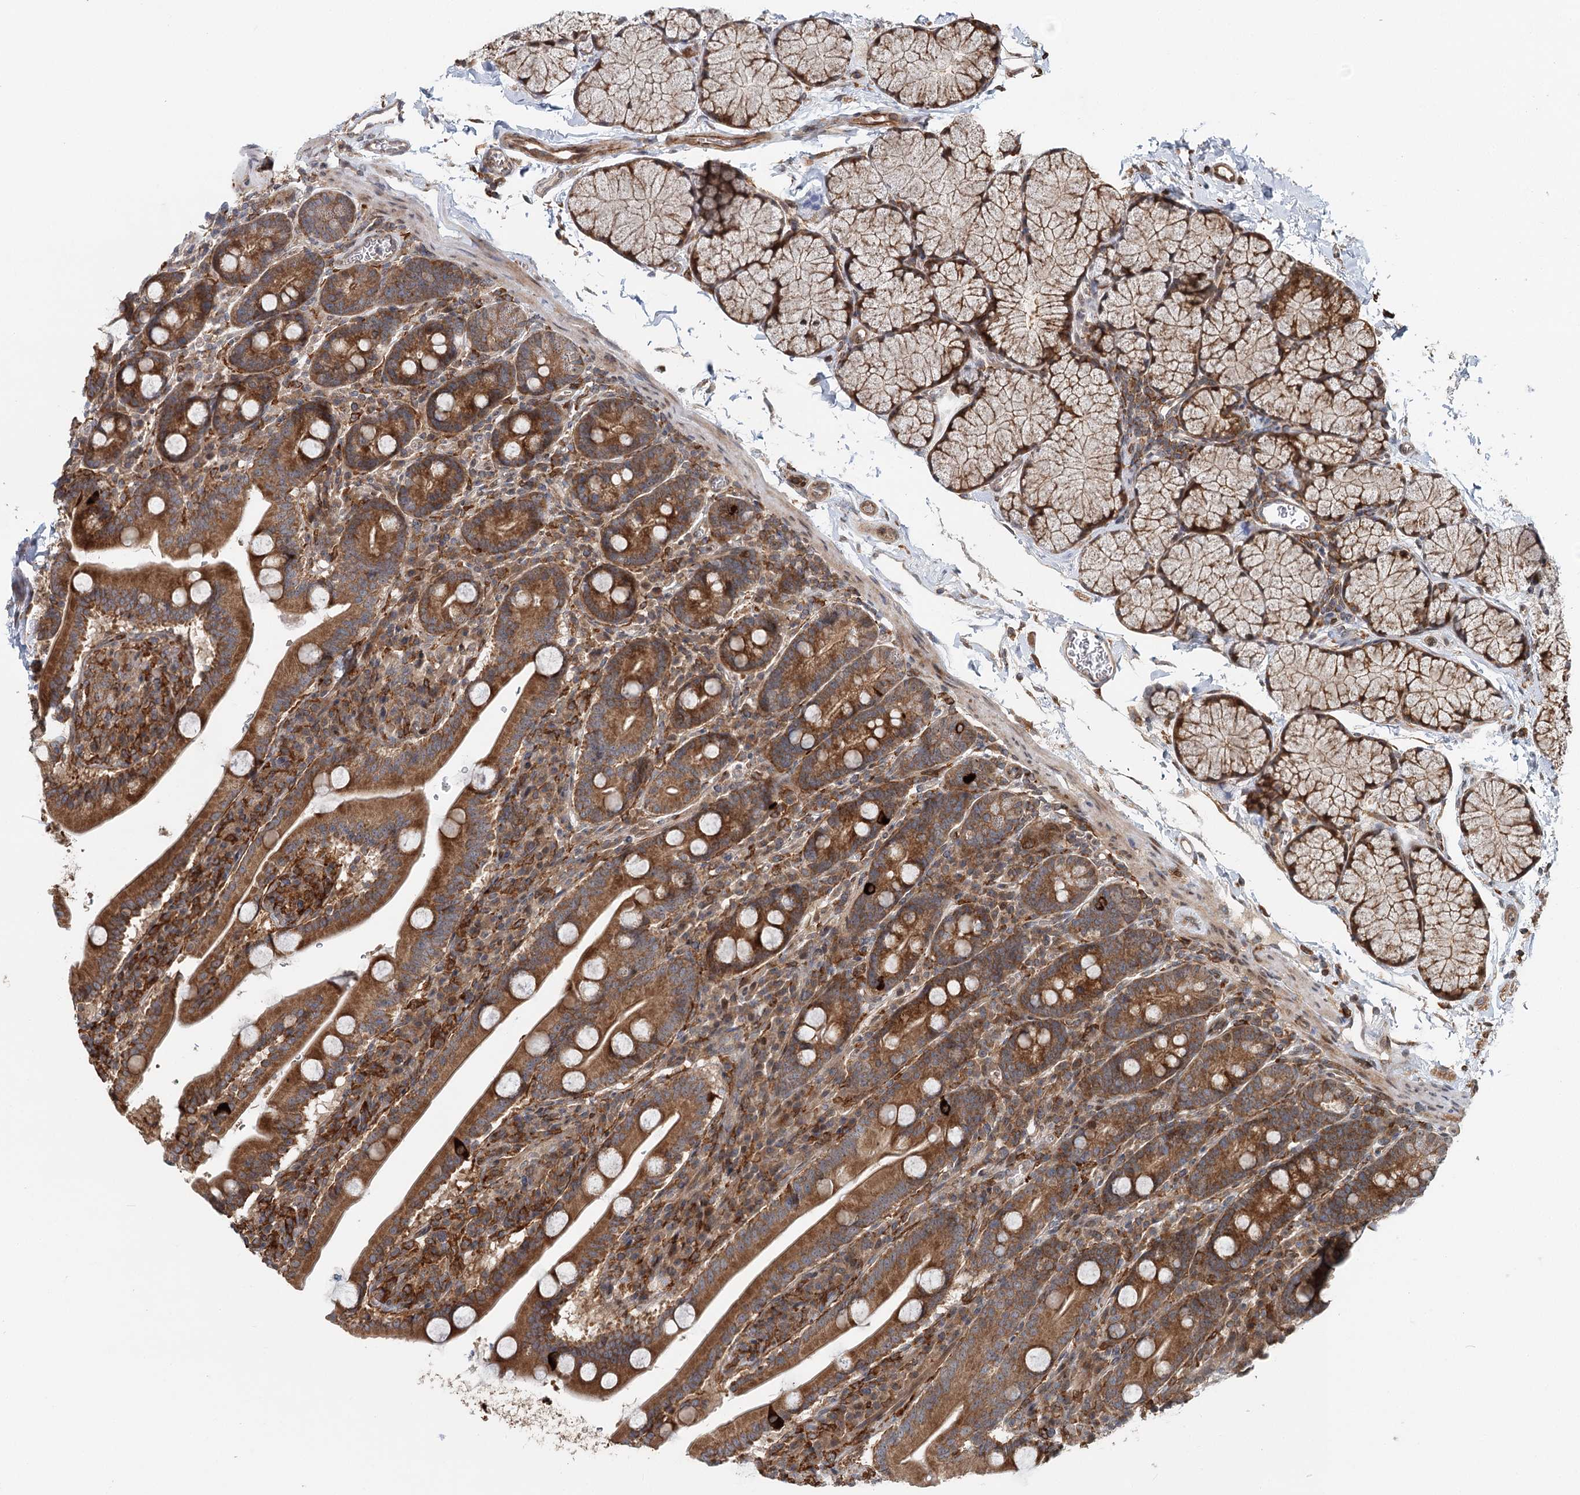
{"staining": {"intensity": "strong", "quantity": ">75%", "location": "cytoplasmic/membranous"}, "tissue": "duodenum", "cell_type": "Glandular cells", "image_type": "normal", "snomed": [{"axis": "morphology", "description": "Normal tissue, NOS"}, {"axis": "topography", "description": "Duodenum"}], "caption": "The immunohistochemical stain highlights strong cytoplasmic/membranous expression in glandular cells of benign duodenum.", "gene": "RNF111", "patient": {"sex": "male", "age": 35}}